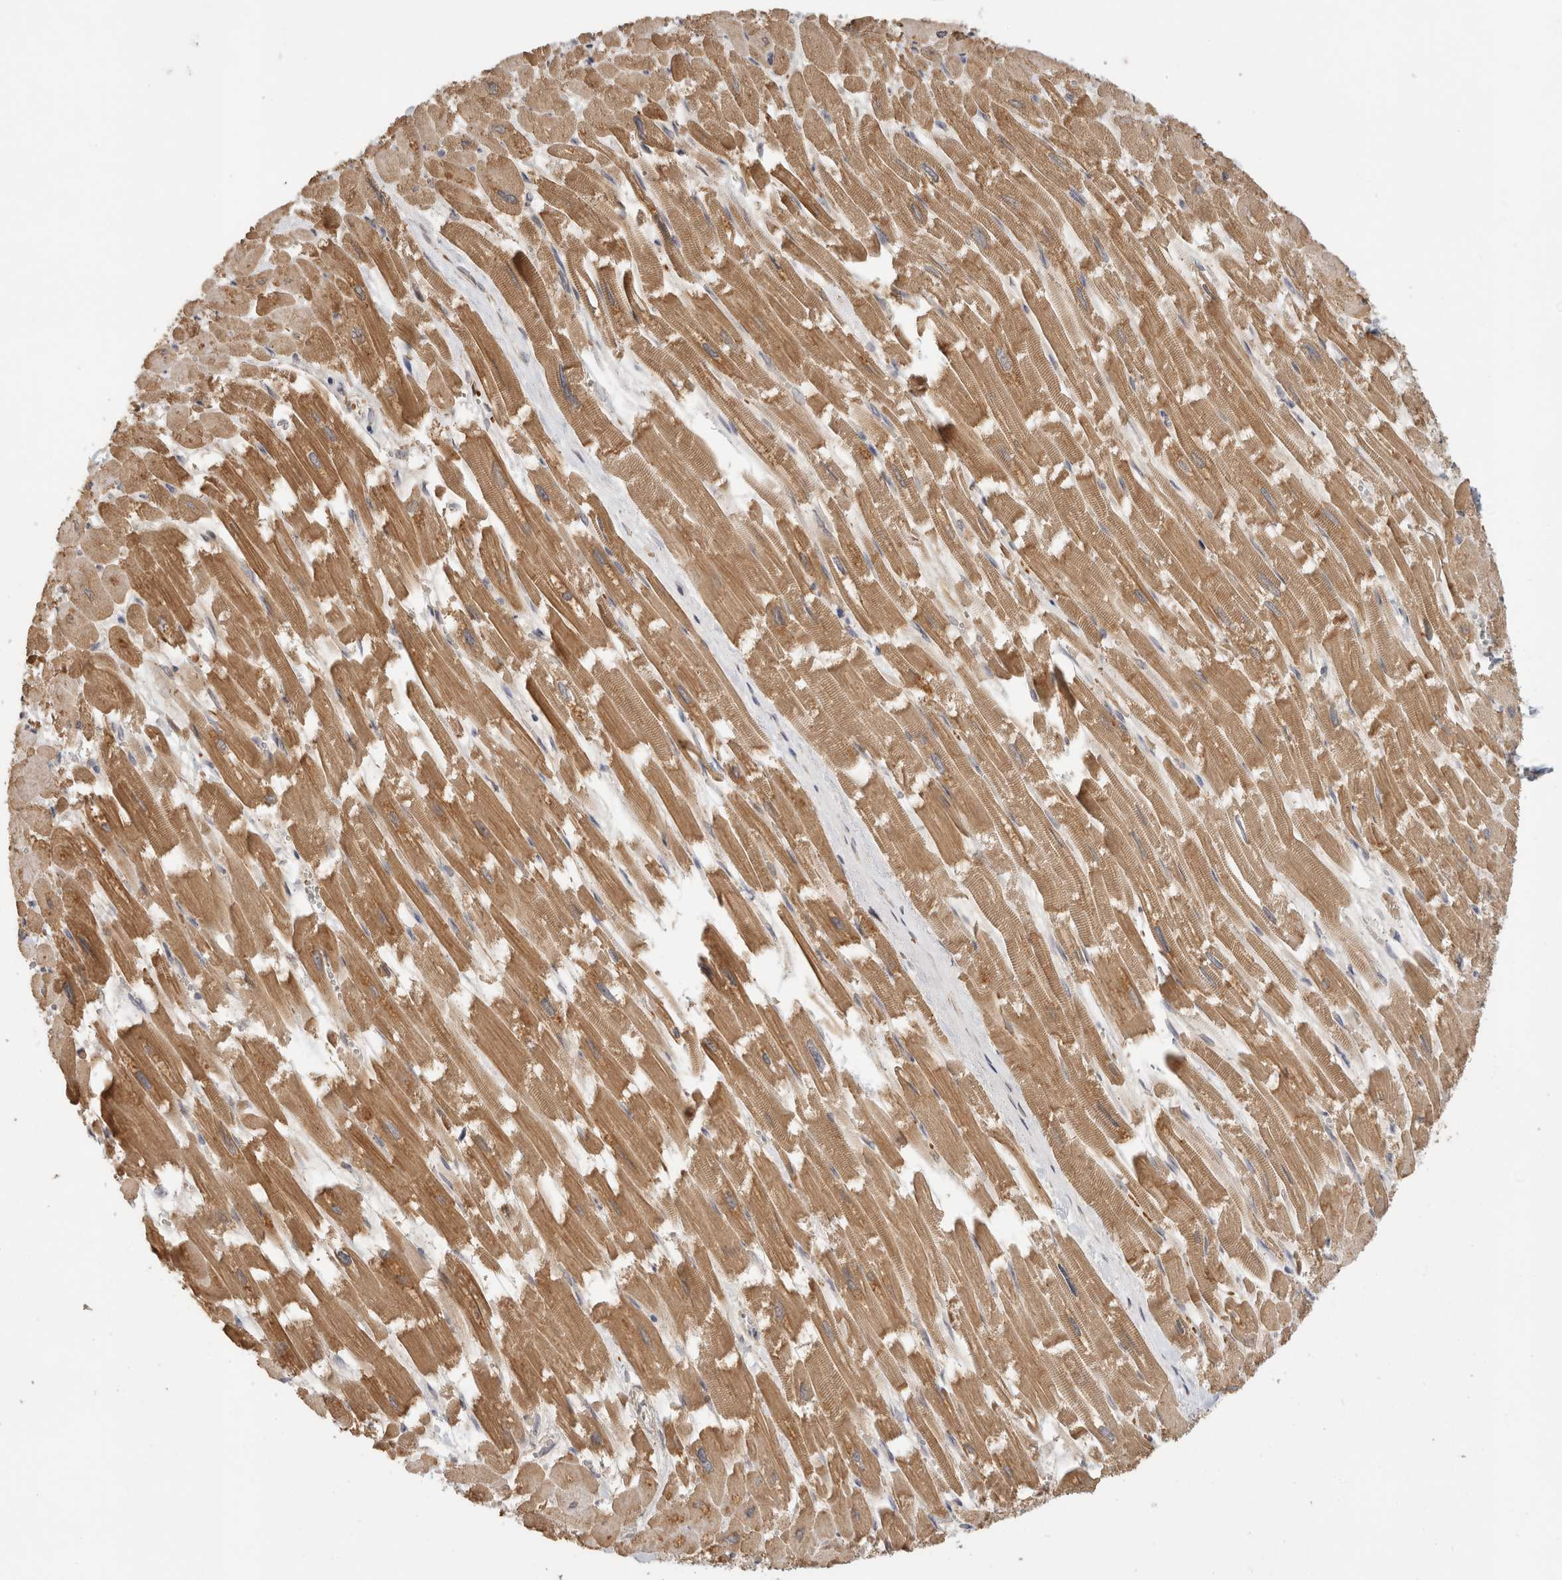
{"staining": {"intensity": "moderate", "quantity": ">75%", "location": "cytoplasmic/membranous"}, "tissue": "heart muscle", "cell_type": "Cardiomyocytes", "image_type": "normal", "snomed": [{"axis": "morphology", "description": "Normal tissue, NOS"}, {"axis": "topography", "description": "Heart"}], "caption": "Protein staining of benign heart muscle demonstrates moderate cytoplasmic/membranous staining in about >75% of cardiomyocytes. The staining is performed using DAB (3,3'-diaminobenzidine) brown chromogen to label protein expression. The nuclei are counter-stained blue using hematoxylin.", "gene": "APOL2", "patient": {"sex": "male", "age": 54}}